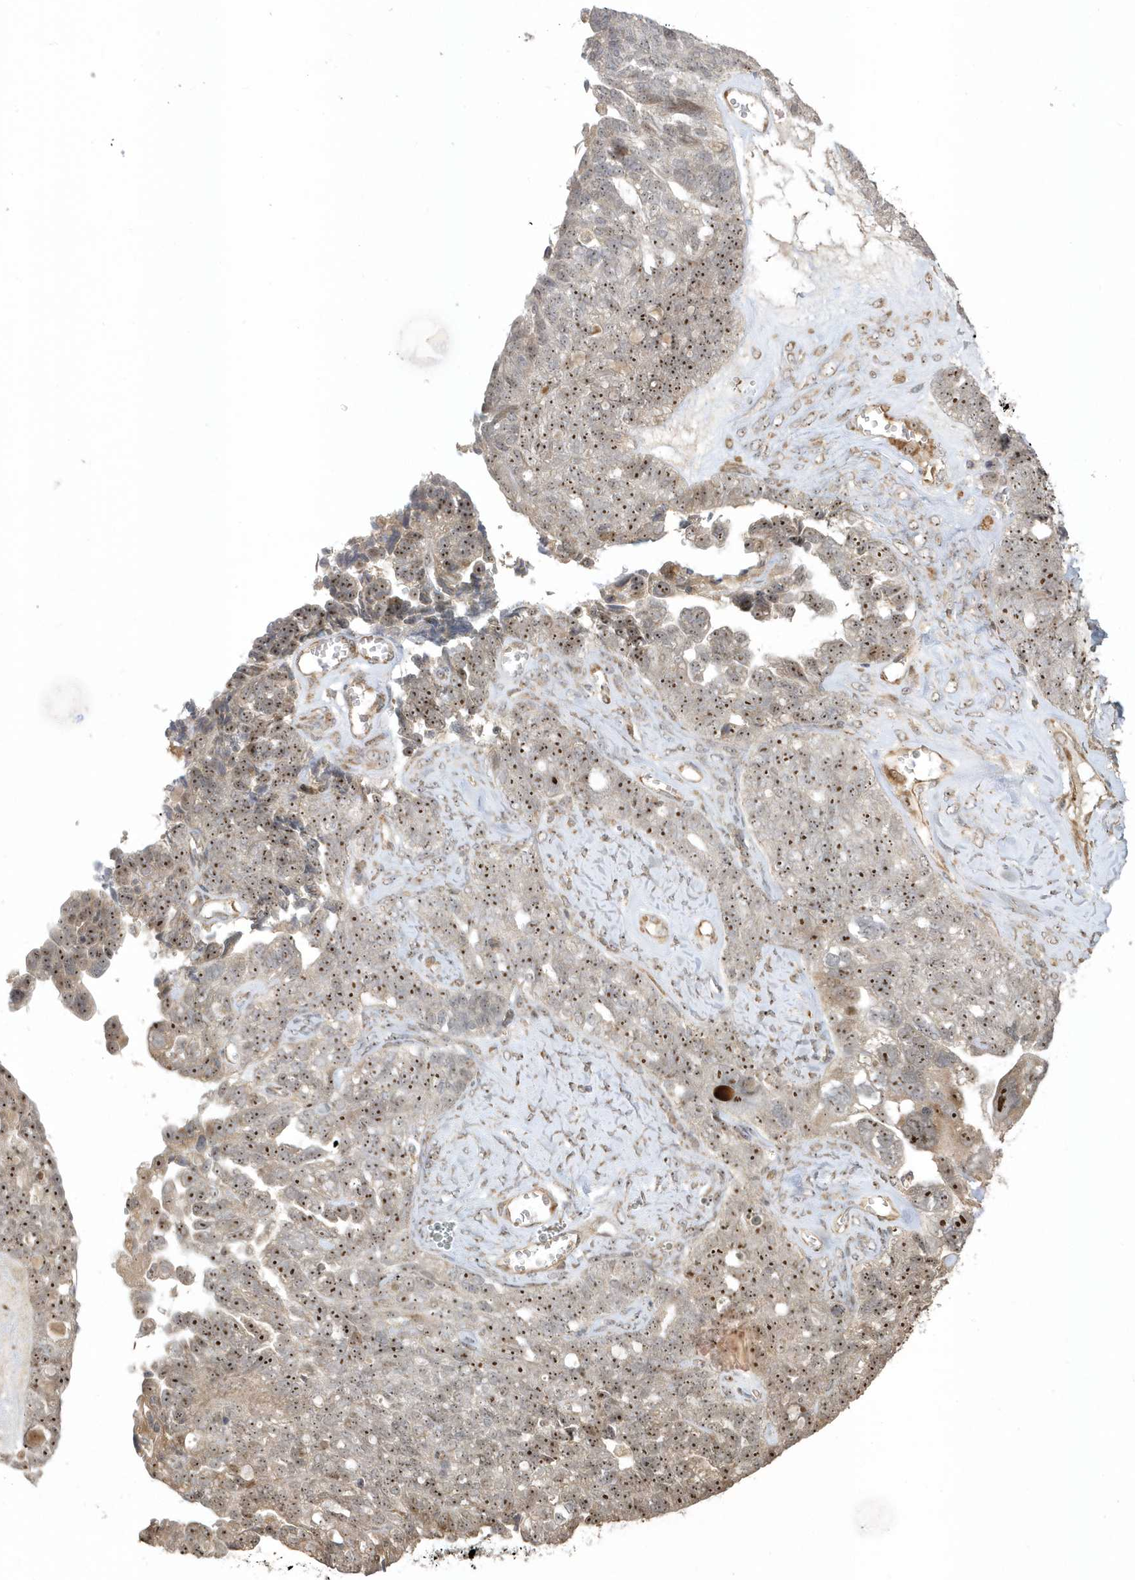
{"staining": {"intensity": "moderate", "quantity": "25%-75%", "location": "nuclear"}, "tissue": "ovarian cancer", "cell_type": "Tumor cells", "image_type": "cancer", "snomed": [{"axis": "morphology", "description": "Cystadenocarcinoma, serous, NOS"}, {"axis": "topography", "description": "Ovary"}], "caption": "About 25%-75% of tumor cells in human ovarian cancer (serous cystadenocarcinoma) show moderate nuclear protein staining as visualized by brown immunohistochemical staining.", "gene": "ECM2", "patient": {"sex": "female", "age": 79}}